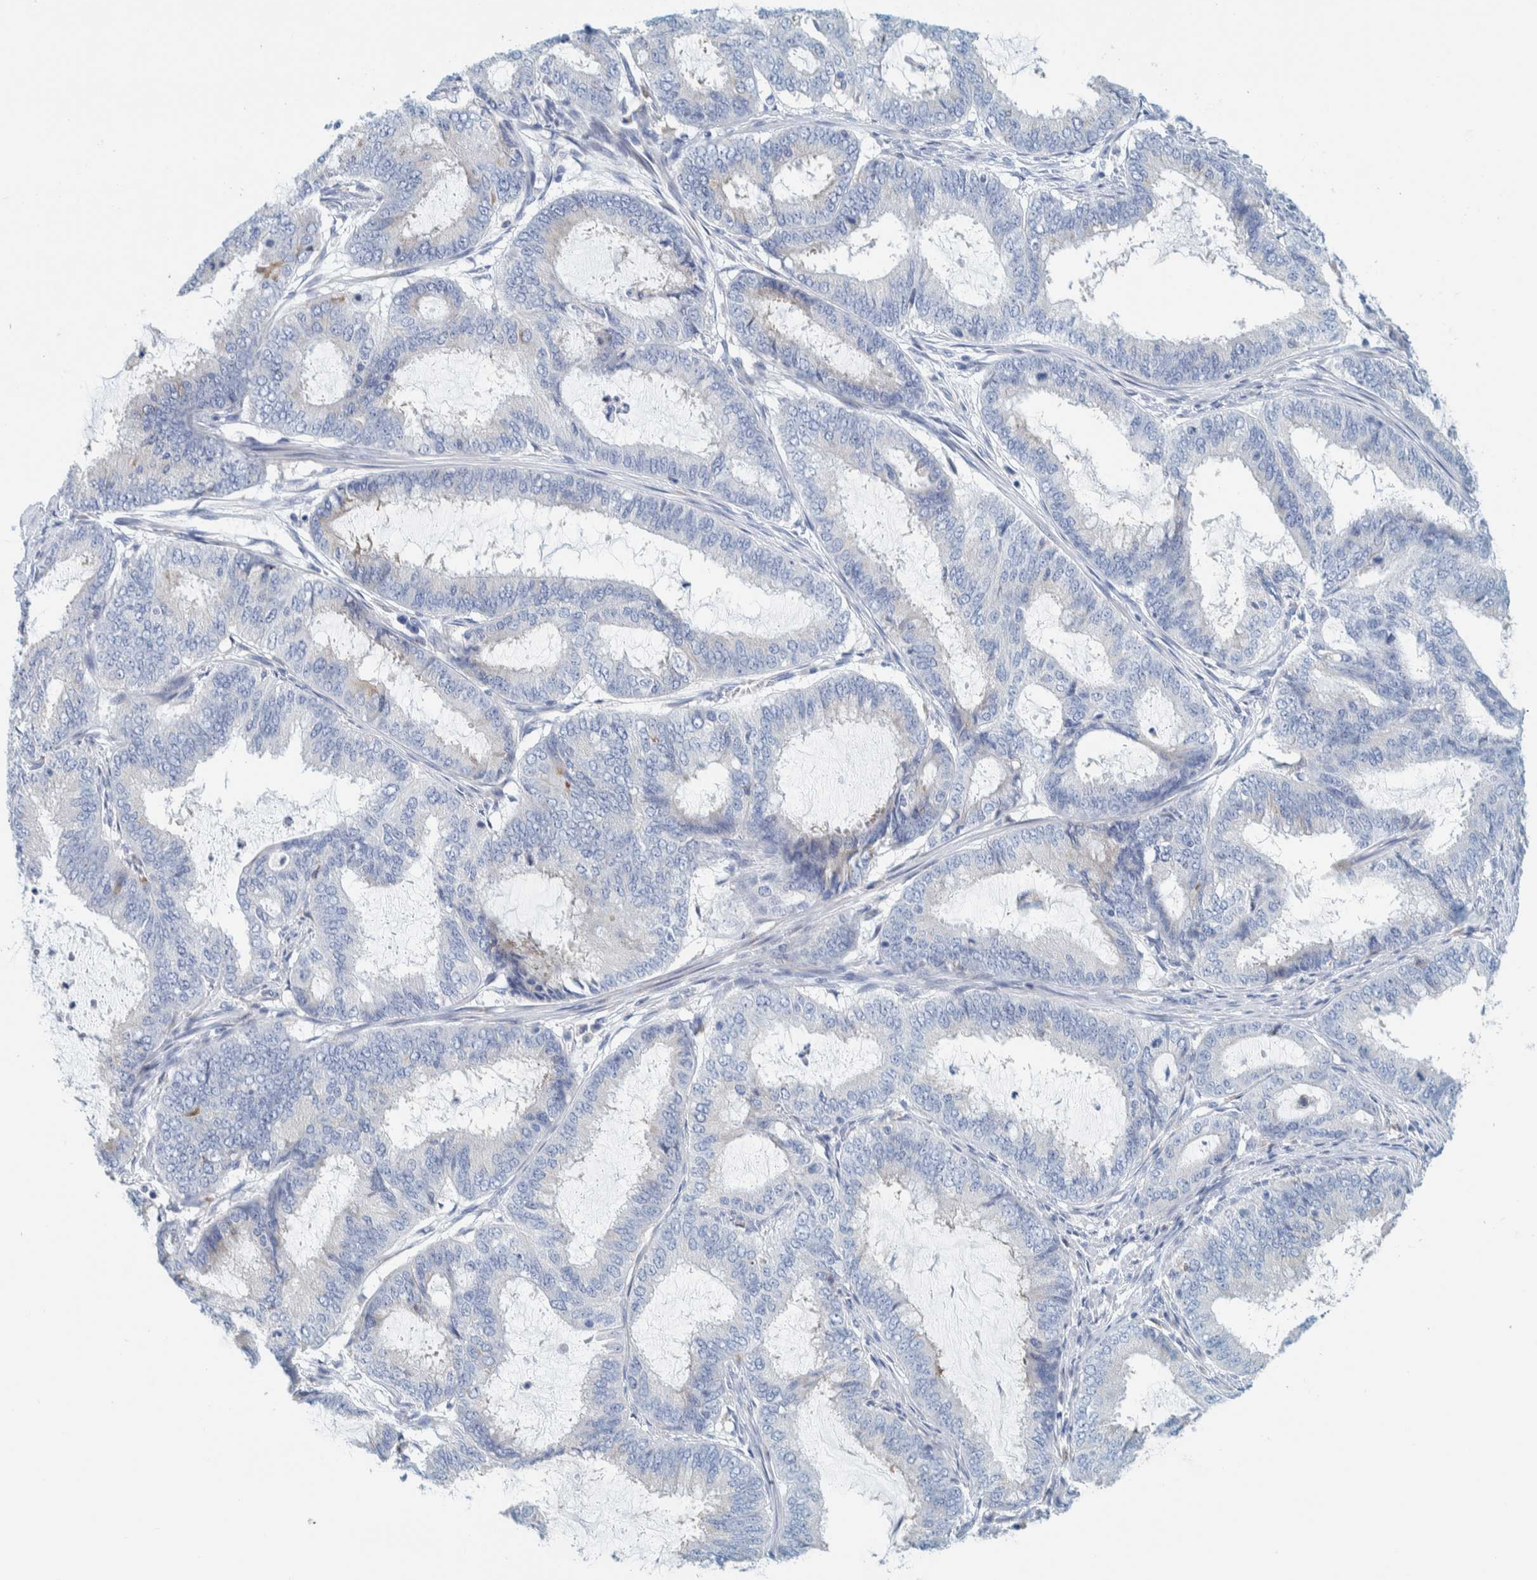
{"staining": {"intensity": "negative", "quantity": "none", "location": "none"}, "tissue": "endometrial cancer", "cell_type": "Tumor cells", "image_type": "cancer", "snomed": [{"axis": "morphology", "description": "Adenocarcinoma, NOS"}, {"axis": "topography", "description": "Endometrium"}], "caption": "This micrograph is of endometrial cancer stained with IHC to label a protein in brown with the nuclei are counter-stained blue. There is no staining in tumor cells.", "gene": "MOG", "patient": {"sex": "female", "age": 51}}